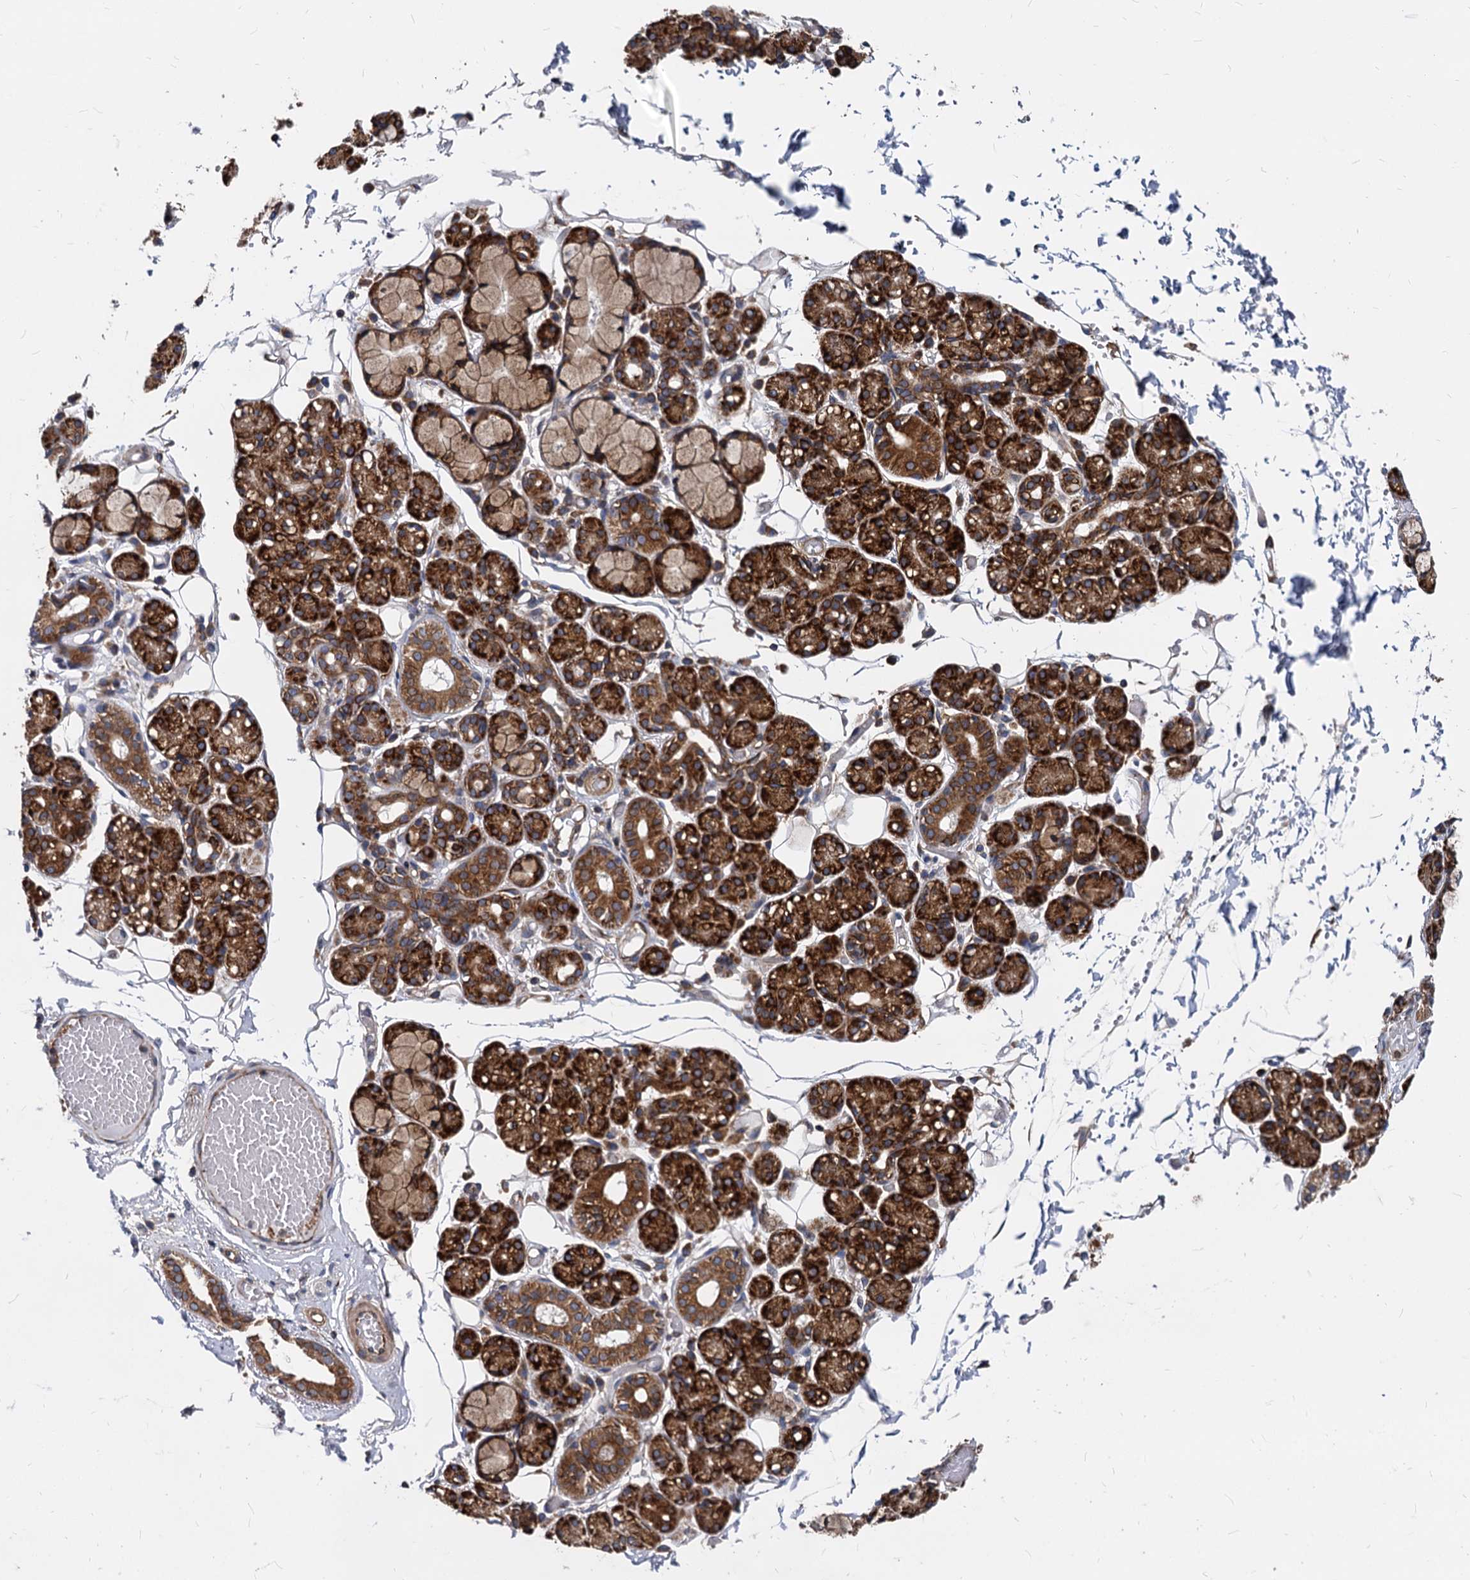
{"staining": {"intensity": "strong", "quantity": ">75%", "location": "cytoplasmic/membranous"}, "tissue": "salivary gland", "cell_type": "Glandular cells", "image_type": "normal", "snomed": [{"axis": "morphology", "description": "Normal tissue, NOS"}, {"axis": "topography", "description": "Salivary gland"}], "caption": "DAB (3,3'-diaminobenzidine) immunohistochemical staining of unremarkable human salivary gland reveals strong cytoplasmic/membranous protein staining in approximately >75% of glandular cells. Immunohistochemistry (ihc) stains the protein in brown and the nuclei are stained blue.", "gene": "STIM1", "patient": {"sex": "male", "age": 63}}